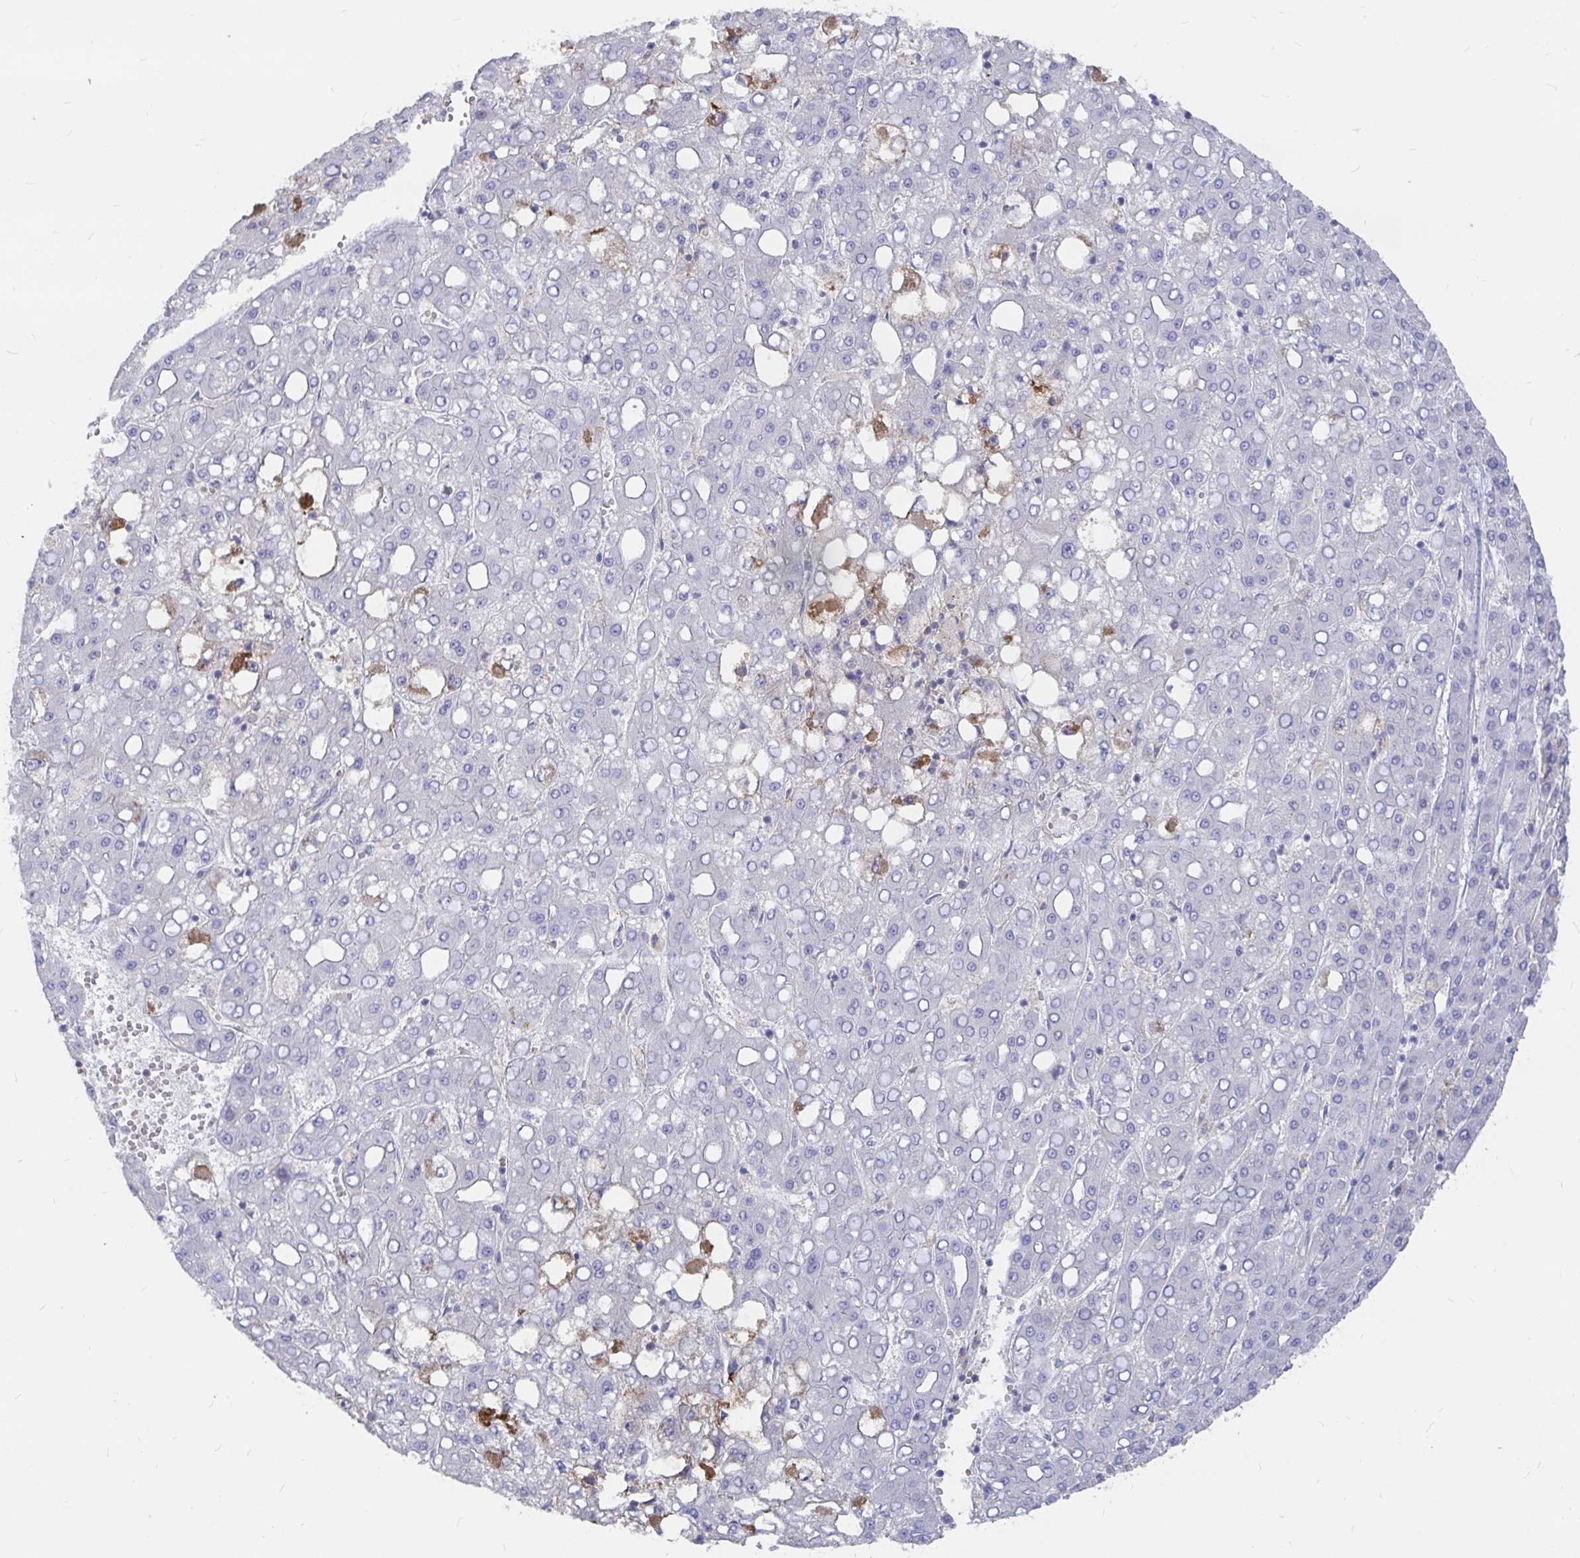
{"staining": {"intensity": "negative", "quantity": "none", "location": "none"}, "tissue": "liver cancer", "cell_type": "Tumor cells", "image_type": "cancer", "snomed": [{"axis": "morphology", "description": "Carcinoma, Hepatocellular, NOS"}, {"axis": "topography", "description": "Liver"}], "caption": "IHC of hepatocellular carcinoma (liver) reveals no expression in tumor cells.", "gene": "KCTD19", "patient": {"sex": "male", "age": 65}}